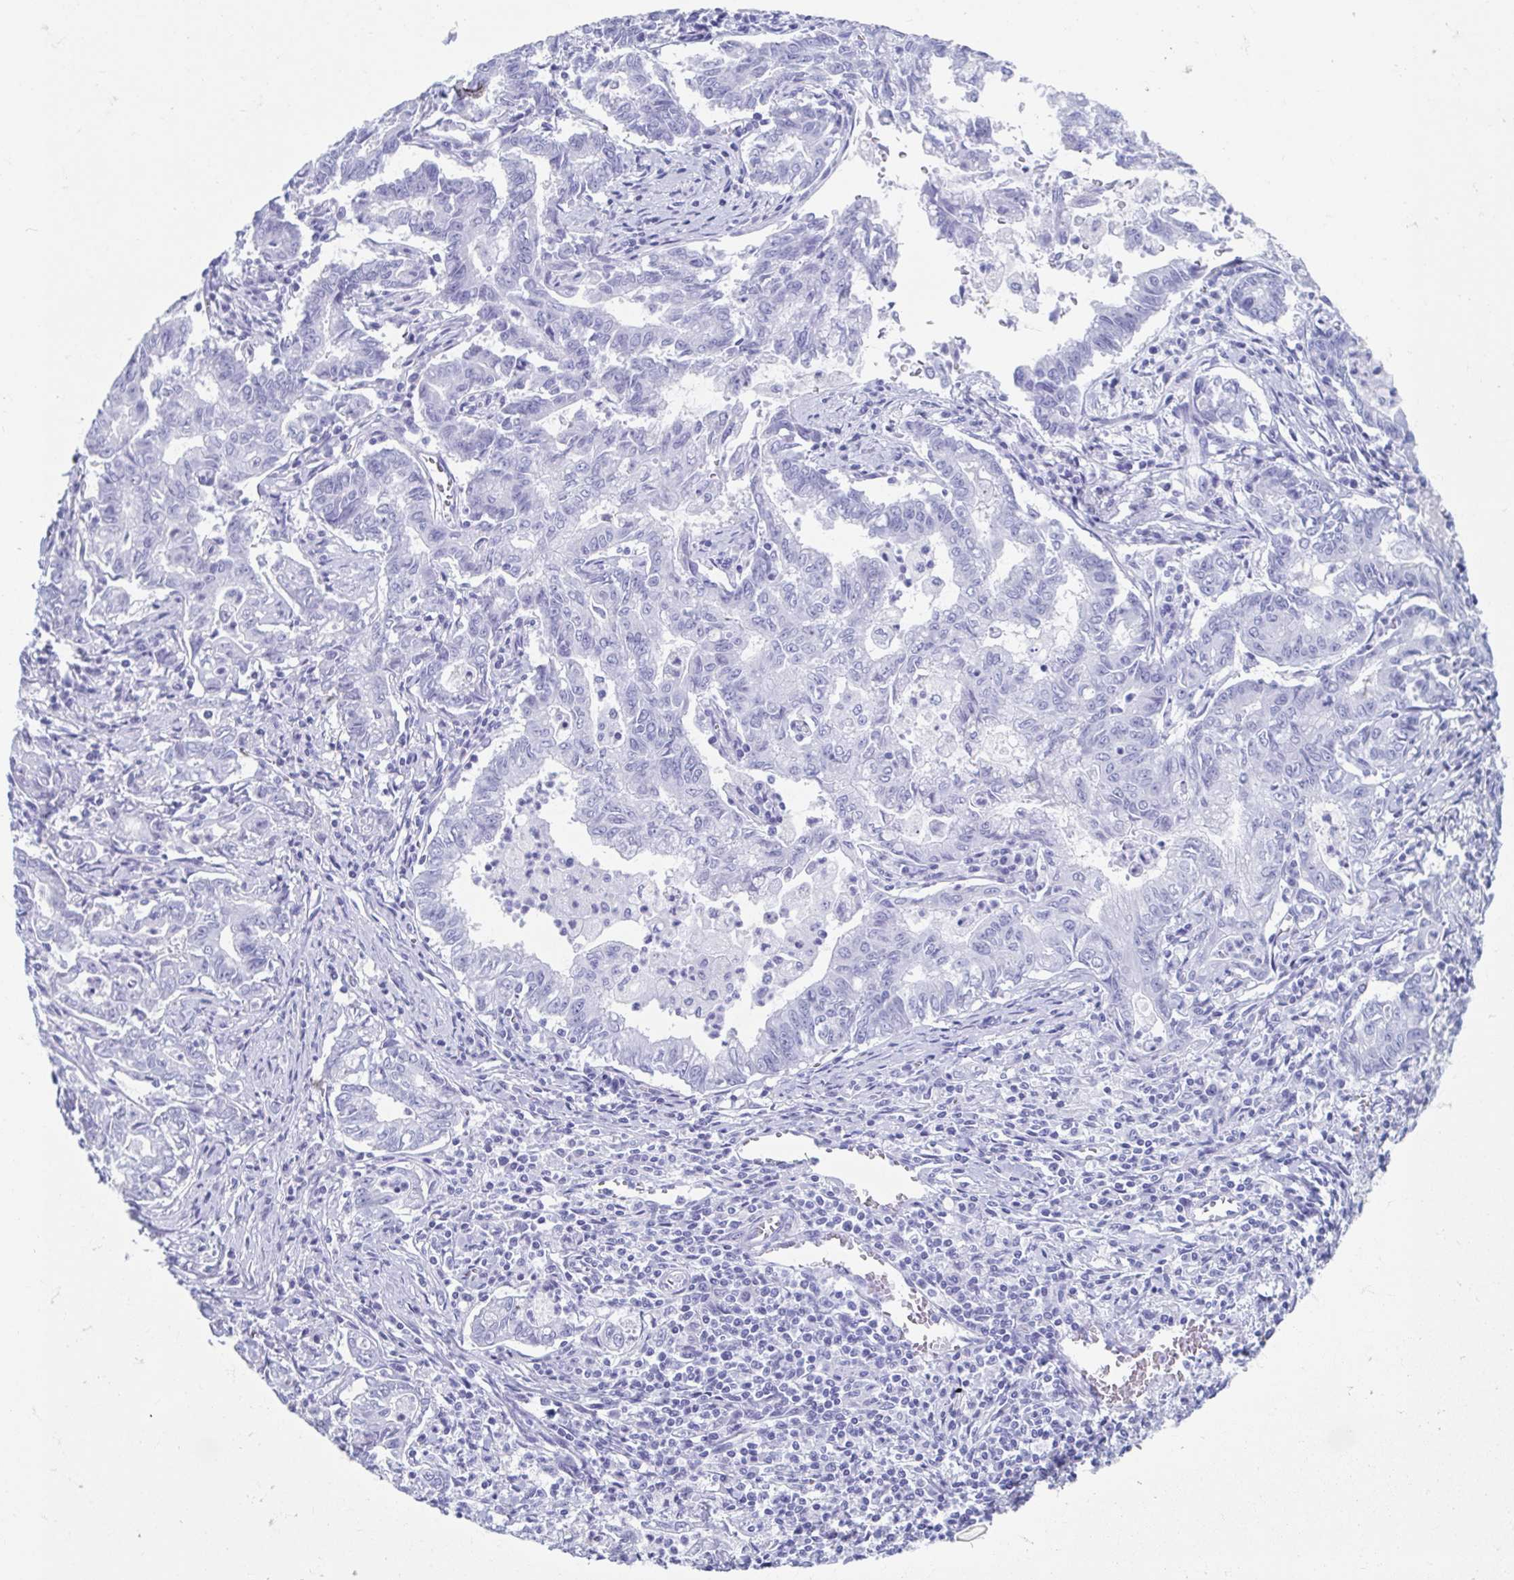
{"staining": {"intensity": "negative", "quantity": "none", "location": "none"}, "tissue": "stomach cancer", "cell_type": "Tumor cells", "image_type": "cancer", "snomed": [{"axis": "morphology", "description": "Adenocarcinoma, NOS"}, {"axis": "topography", "description": "Stomach, upper"}], "caption": "Immunohistochemistry (IHC) image of stomach adenocarcinoma stained for a protein (brown), which exhibits no positivity in tumor cells.", "gene": "HDGFL1", "patient": {"sex": "female", "age": 79}}